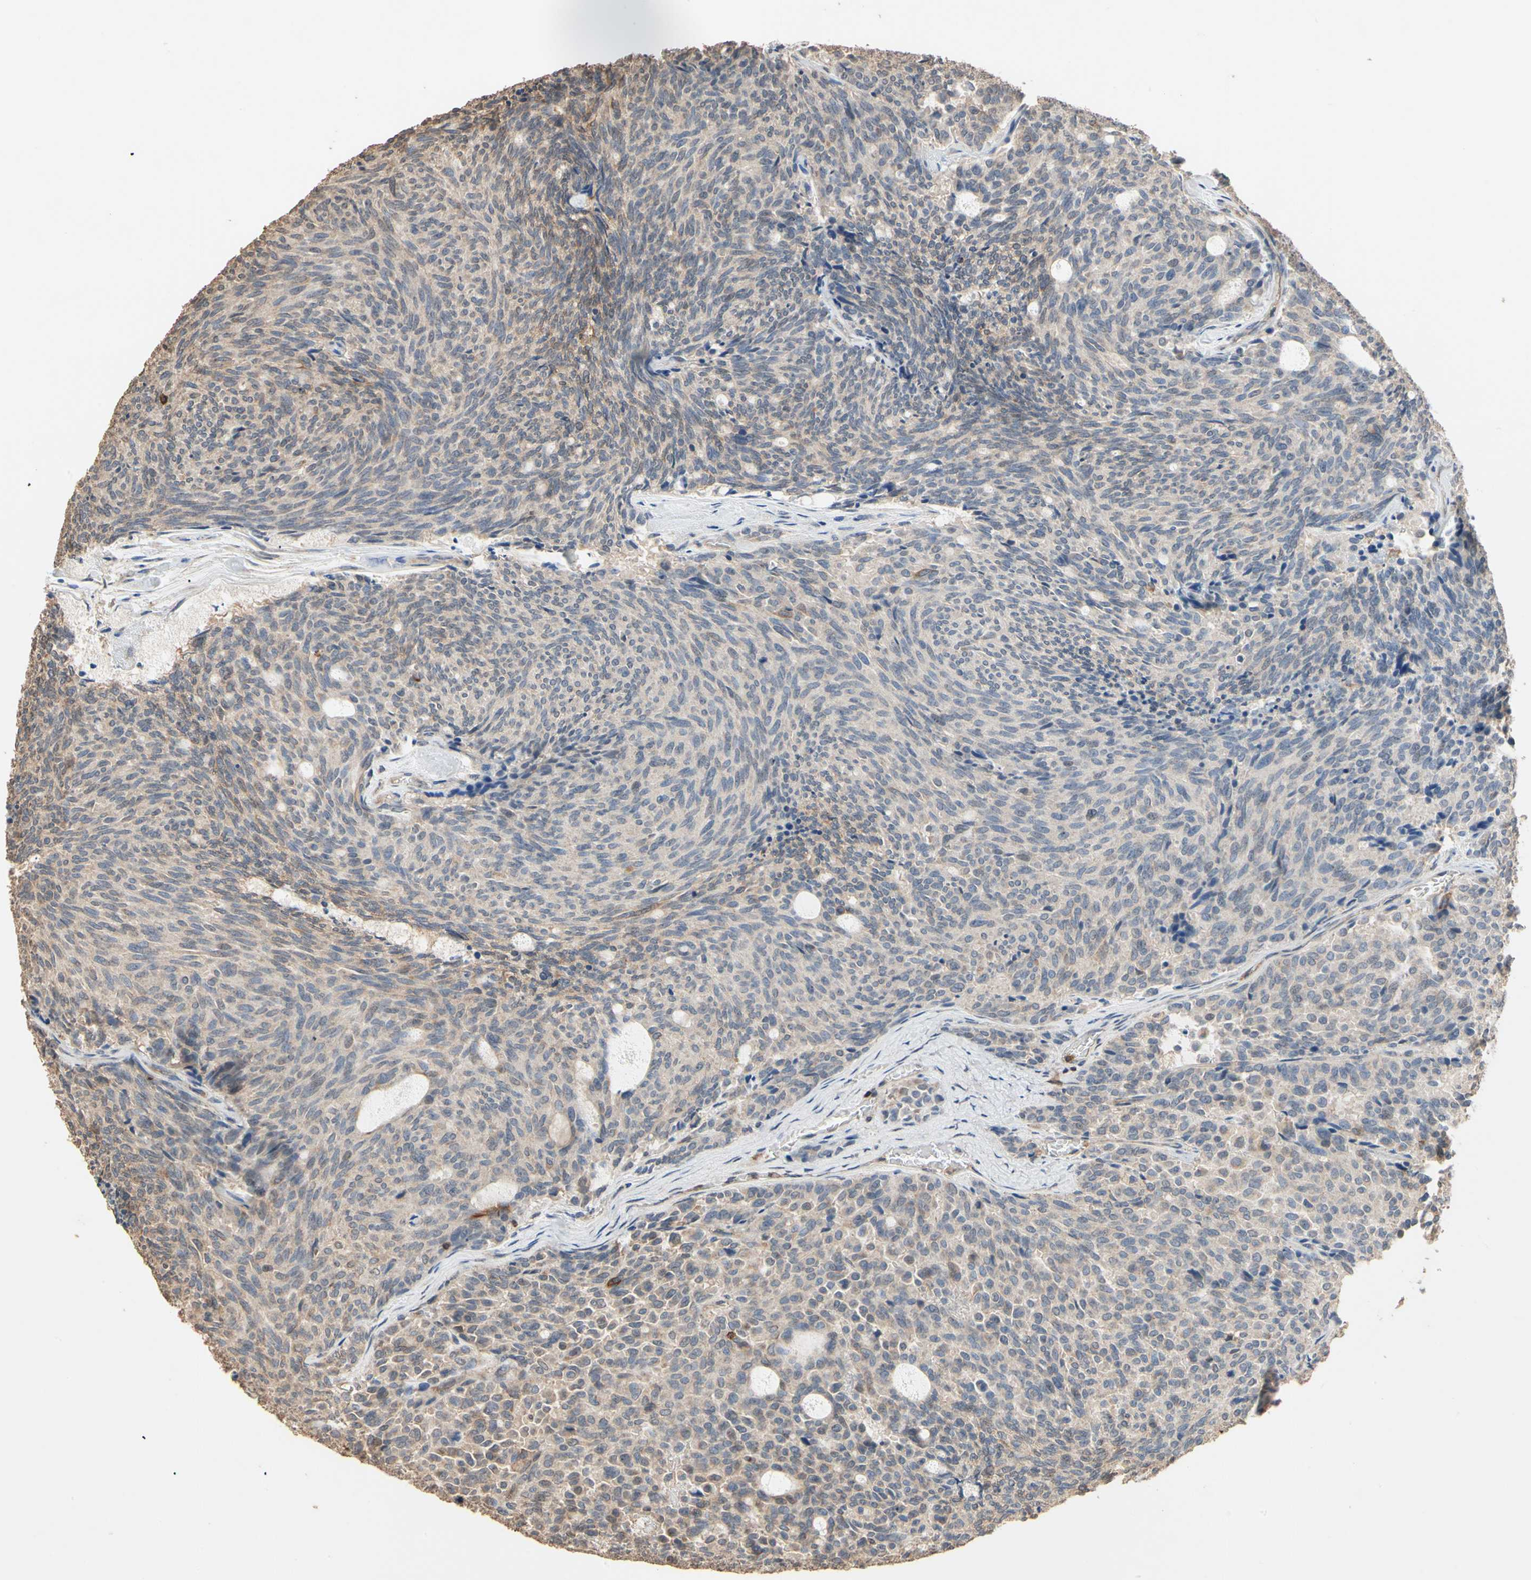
{"staining": {"intensity": "weak", "quantity": "<25%", "location": "cytoplasmic/membranous"}, "tissue": "carcinoid", "cell_type": "Tumor cells", "image_type": "cancer", "snomed": [{"axis": "morphology", "description": "Carcinoid, malignant, NOS"}, {"axis": "topography", "description": "Pancreas"}], "caption": "Photomicrograph shows no protein expression in tumor cells of carcinoid (malignant) tissue. The staining is performed using DAB (3,3'-diaminobenzidine) brown chromogen with nuclei counter-stained in using hematoxylin.", "gene": "MAP3K10", "patient": {"sex": "female", "age": 54}}